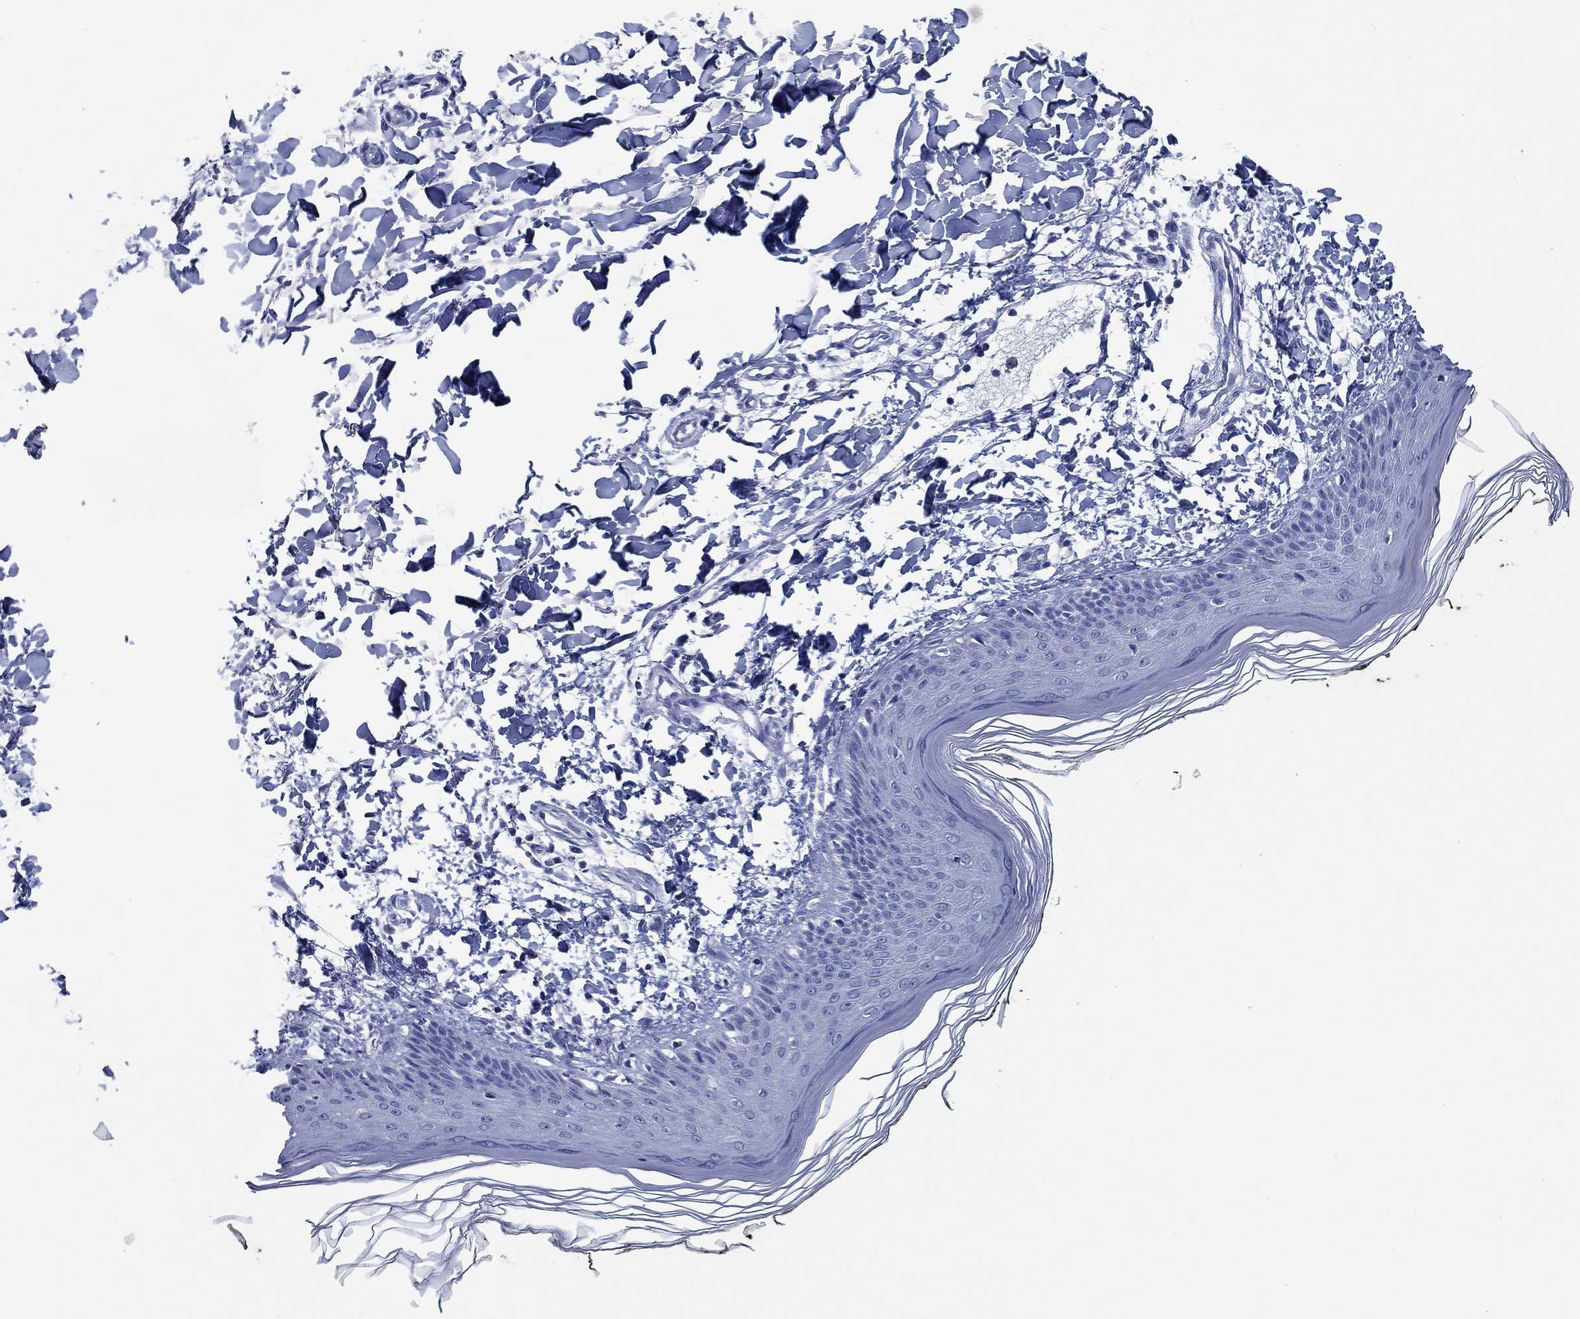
{"staining": {"intensity": "negative", "quantity": "none", "location": "none"}, "tissue": "skin", "cell_type": "Fibroblasts", "image_type": "normal", "snomed": [{"axis": "morphology", "description": "Normal tissue, NOS"}, {"axis": "topography", "description": "Skin"}], "caption": "Normal skin was stained to show a protein in brown. There is no significant expression in fibroblasts. Brightfield microscopy of IHC stained with DAB (brown) and hematoxylin (blue), captured at high magnification.", "gene": "TOMM20L", "patient": {"sex": "female", "age": 62}}